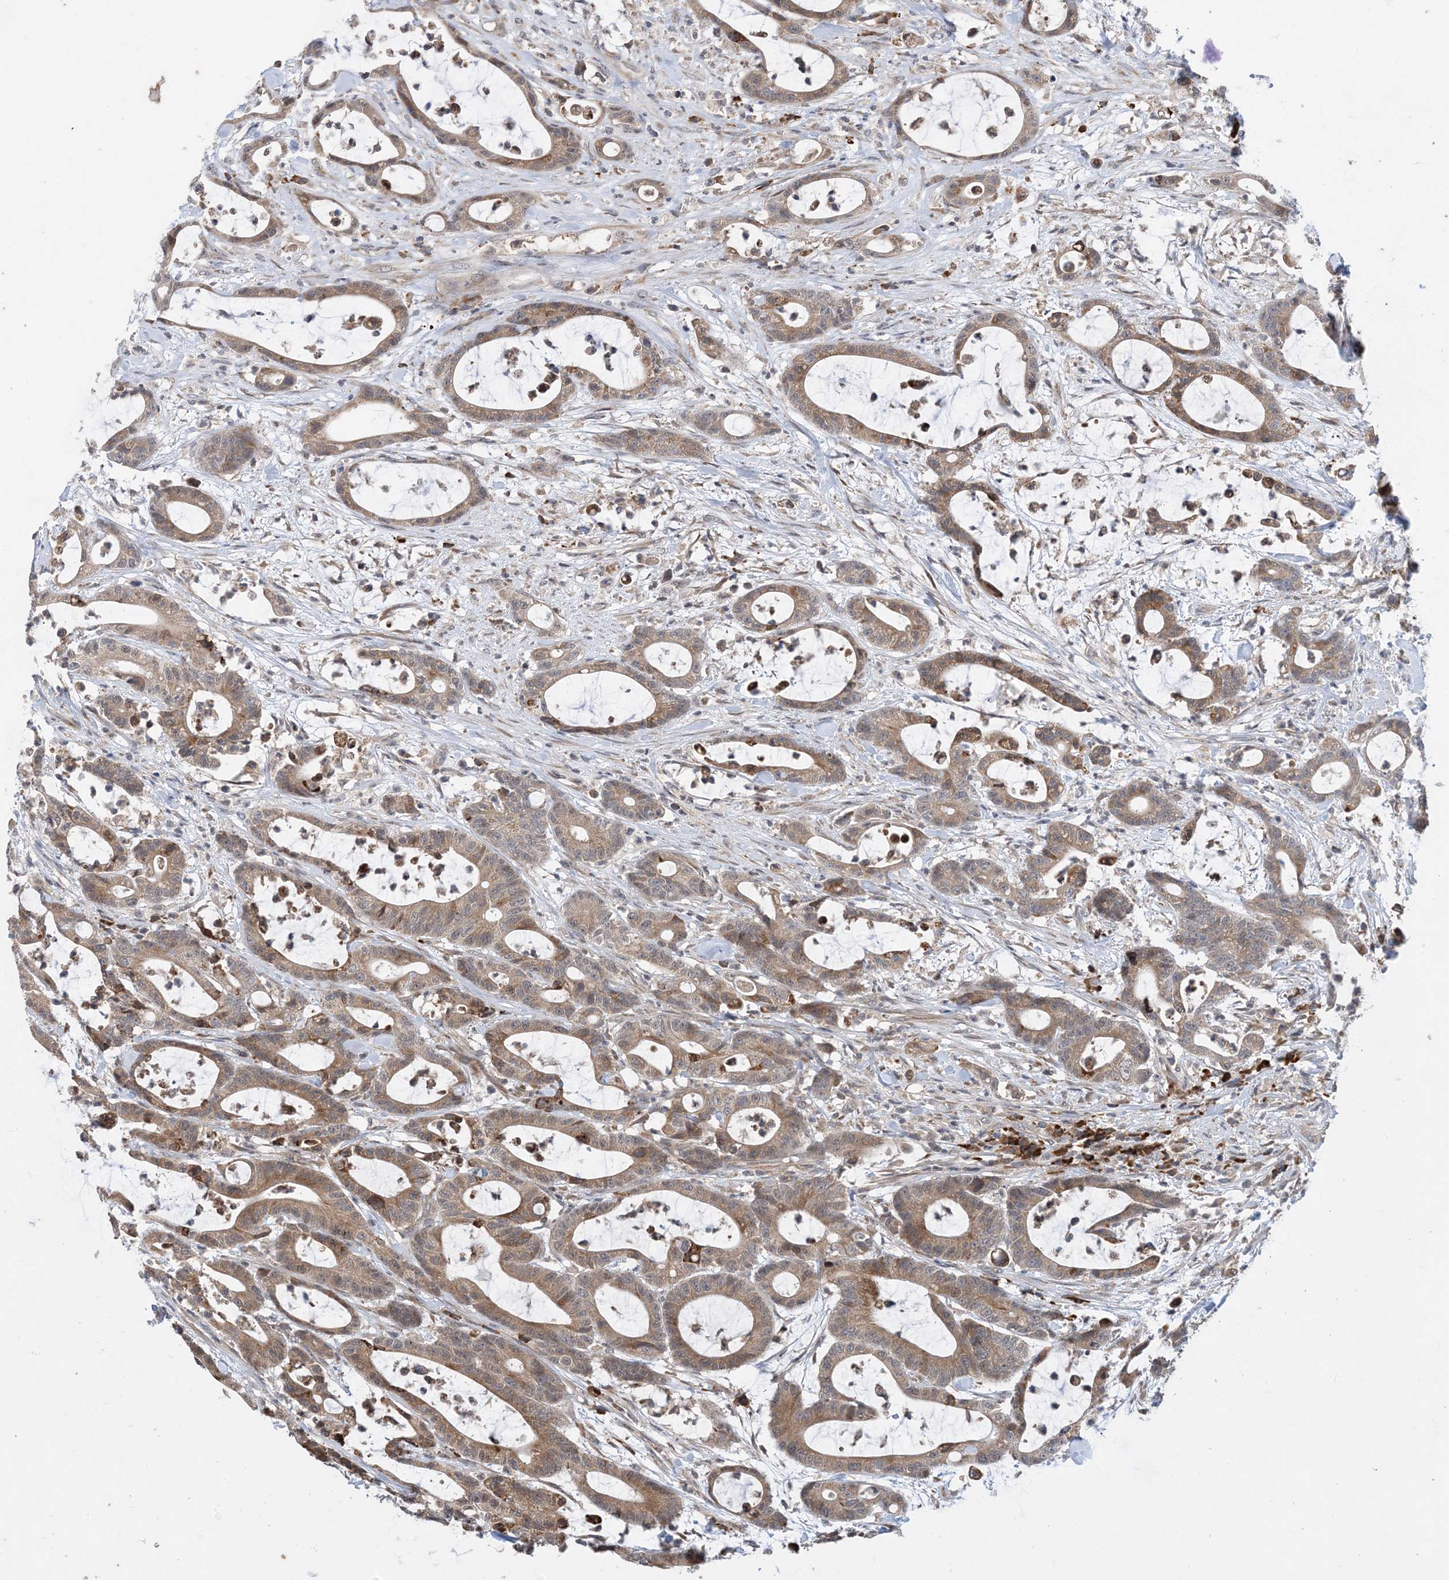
{"staining": {"intensity": "moderate", "quantity": ">75%", "location": "cytoplasmic/membranous"}, "tissue": "colorectal cancer", "cell_type": "Tumor cells", "image_type": "cancer", "snomed": [{"axis": "morphology", "description": "Adenocarcinoma, NOS"}, {"axis": "topography", "description": "Colon"}], "caption": "There is medium levels of moderate cytoplasmic/membranous positivity in tumor cells of colorectal cancer, as demonstrated by immunohistochemical staining (brown color).", "gene": "PHOSPHO2", "patient": {"sex": "female", "age": 84}}